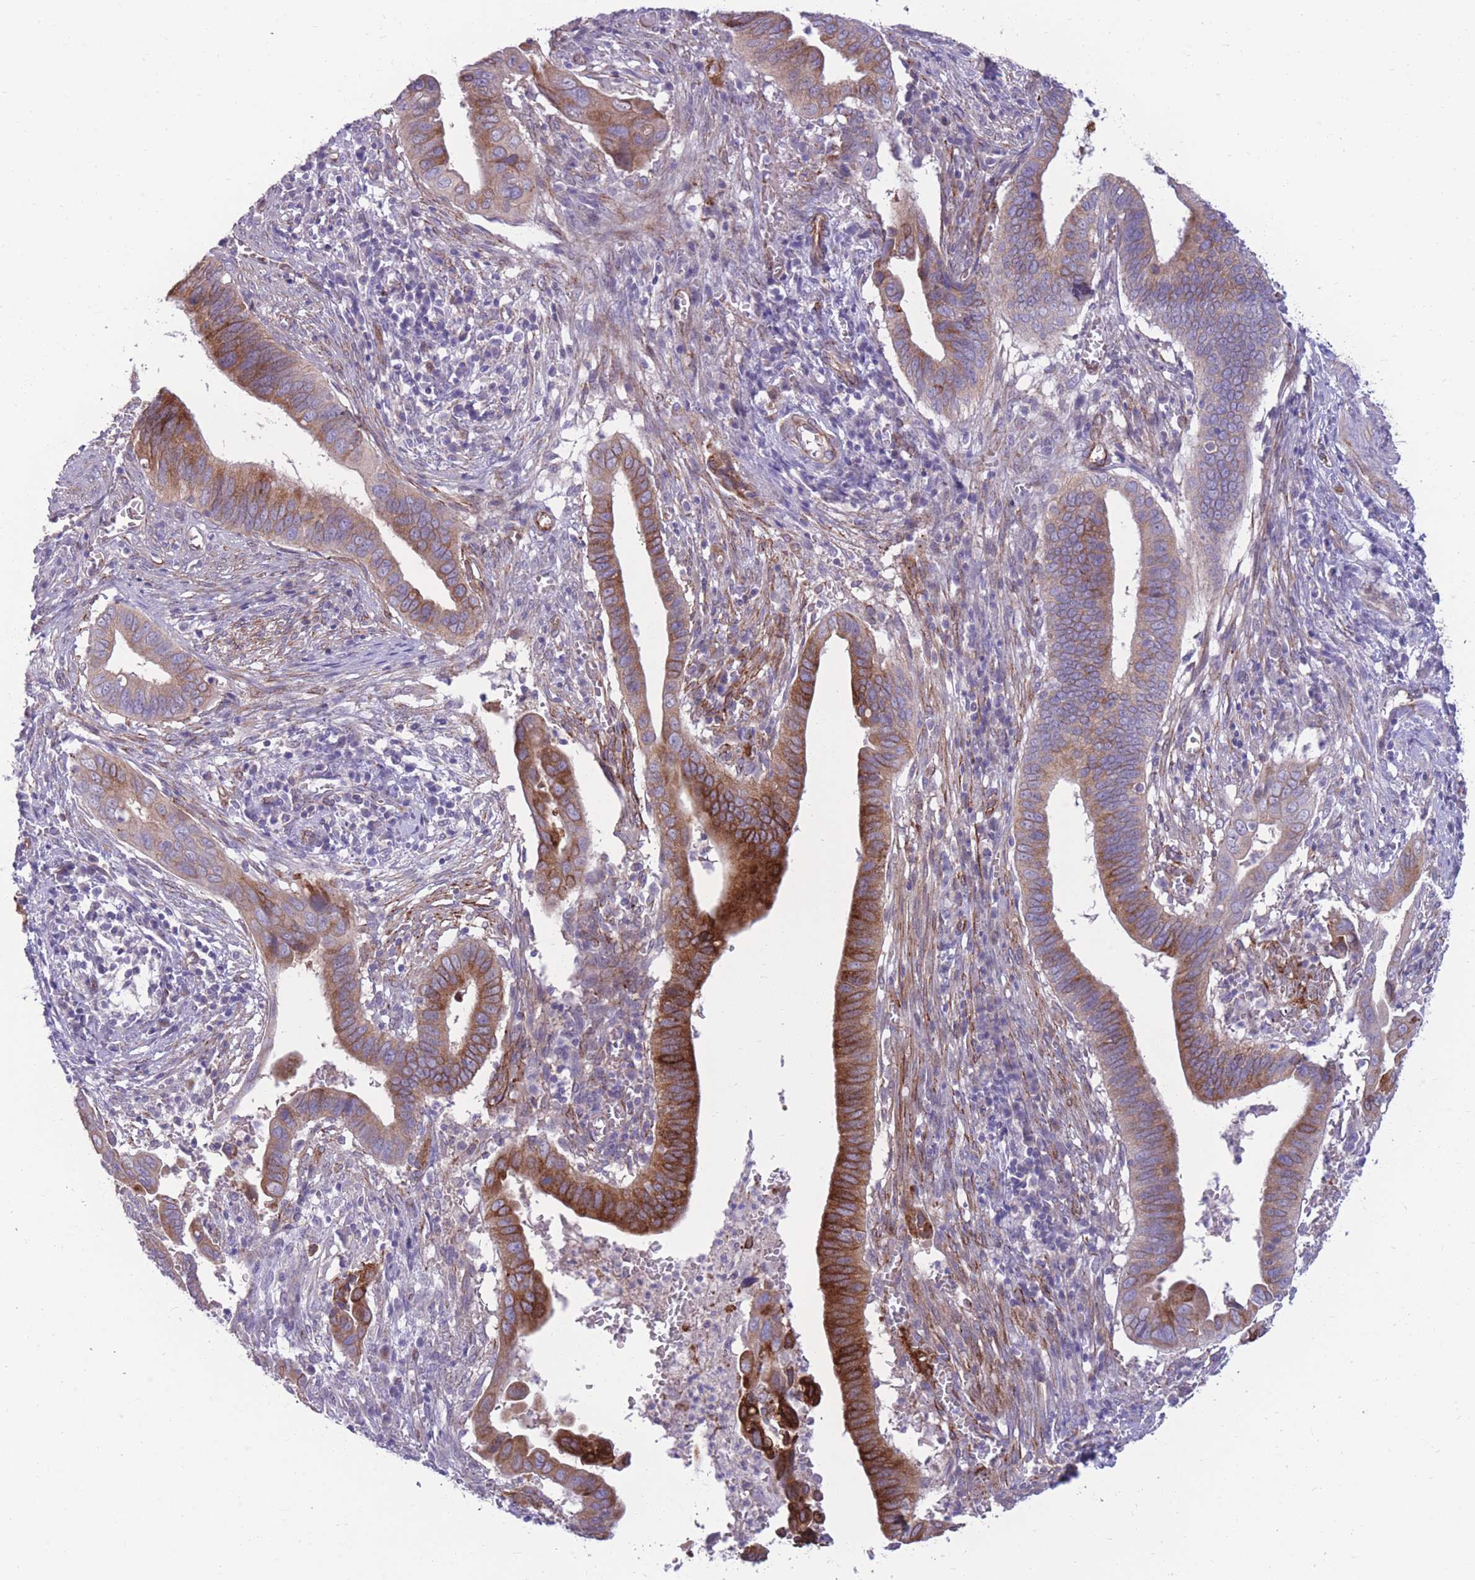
{"staining": {"intensity": "strong", "quantity": ">75%", "location": "cytoplasmic/membranous"}, "tissue": "cervical cancer", "cell_type": "Tumor cells", "image_type": "cancer", "snomed": [{"axis": "morphology", "description": "Adenocarcinoma, NOS"}, {"axis": "topography", "description": "Cervix"}], "caption": "This image shows immunohistochemistry staining of cervical cancer (adenocarcinoma), with high strong cytoplasmic/membranous staining in about >75% of tumor cells.", "gene": "RGS11", "patient": {"sex": "female", "age": 42}}